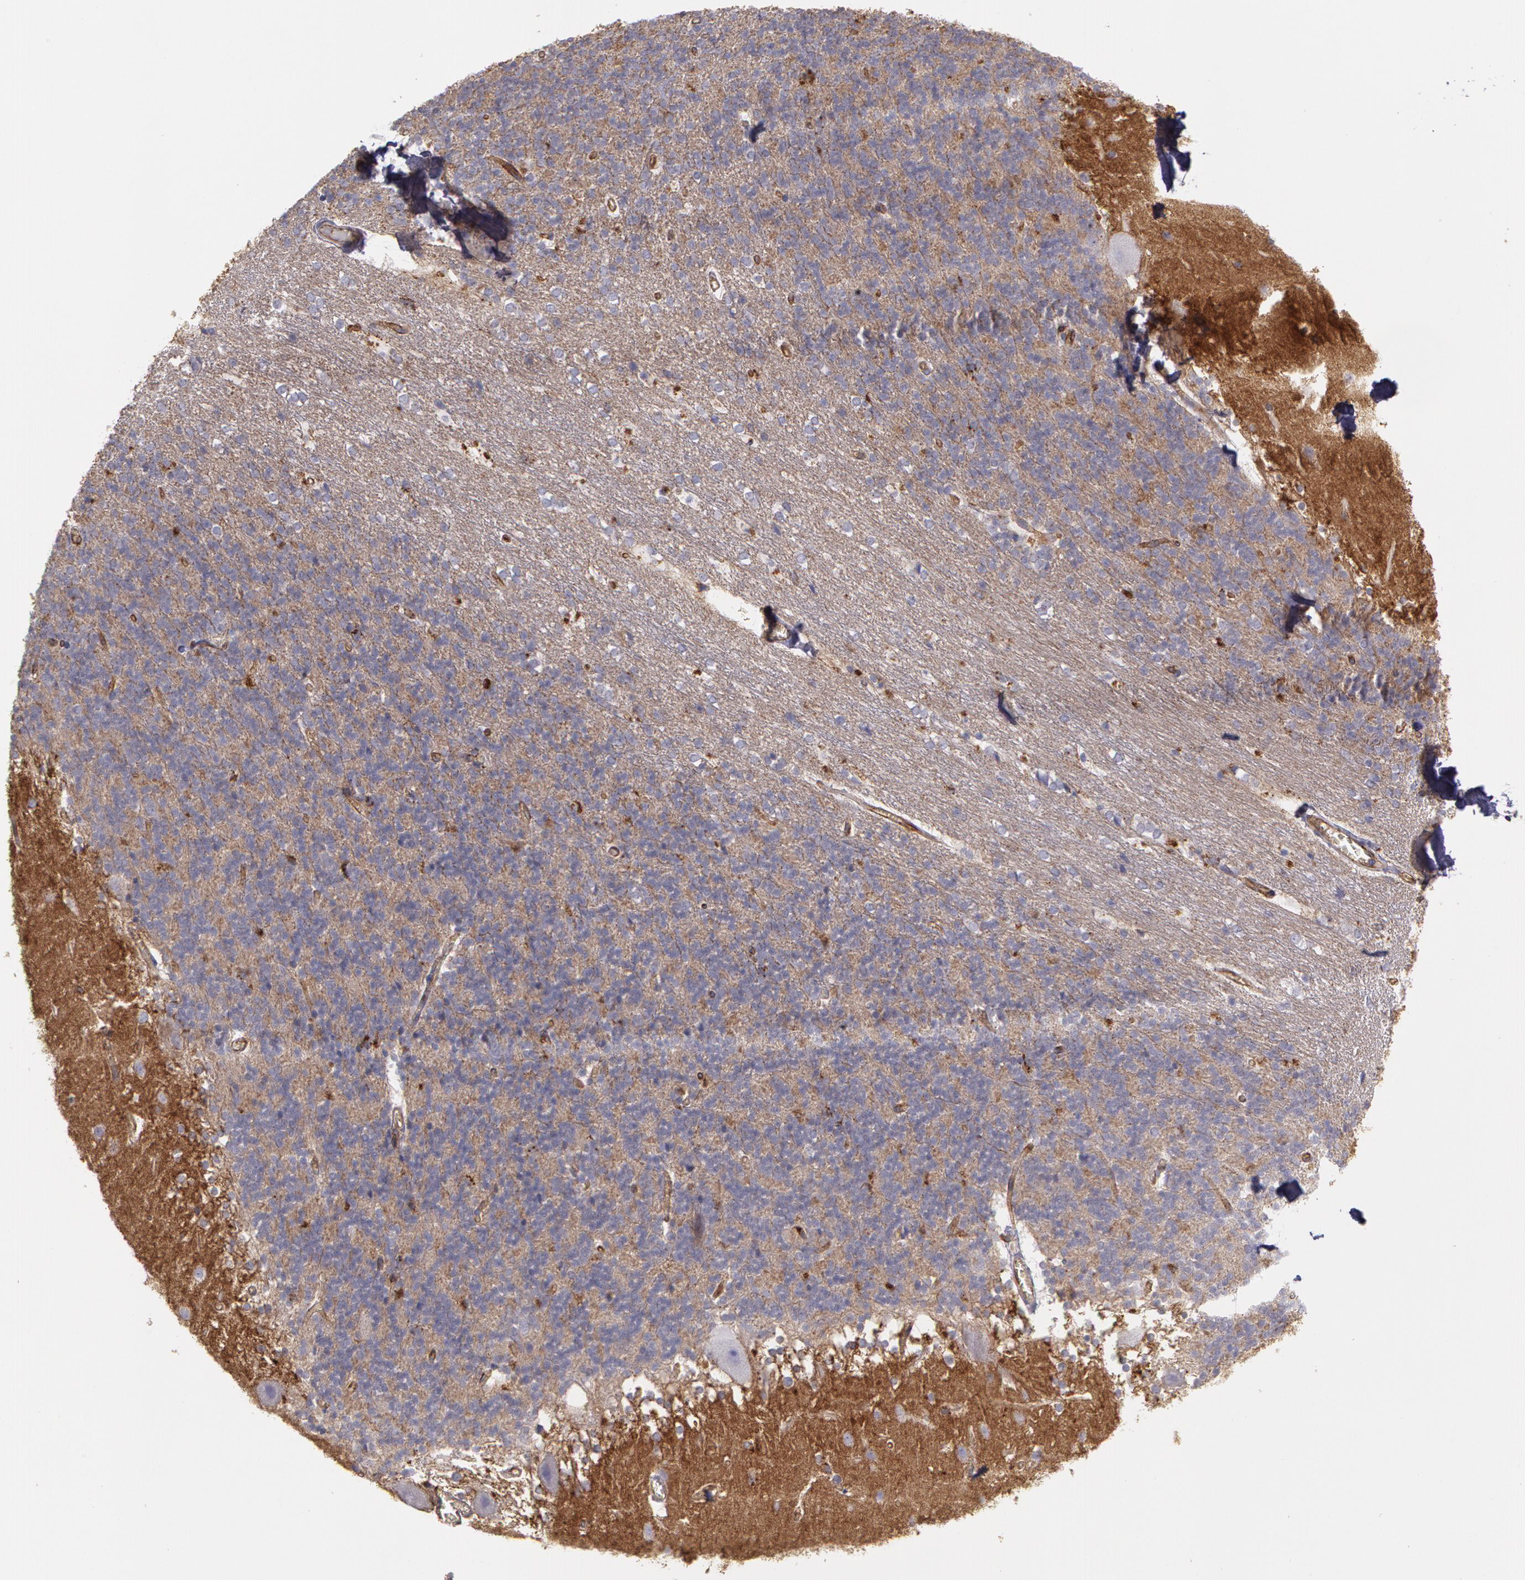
{"staining": {"intensity": "moderate", "quantity": "<25%", "location": "cytoplasmic/membranous"}, "tissue": "cerebellum", "cell_type": "Cells in granular layer", "image_type": "normal", "snomed": [{"axis": "morphology", "description": "Normal tissue, NOS"}, {"axis": "topography", "description": "Cerebellum"}], "caption": "Cells in granular layer reveal low levels of moderate cytoplasmic/membranous expression in about <25% of cells in normal cerebellum. (DAB (3,3'-diaminobenzidine) IHC, brown staining for protein, blue staining for nuclei).", "gene": "FLOT2", "patient": {"sex": "female", "age": 19}}